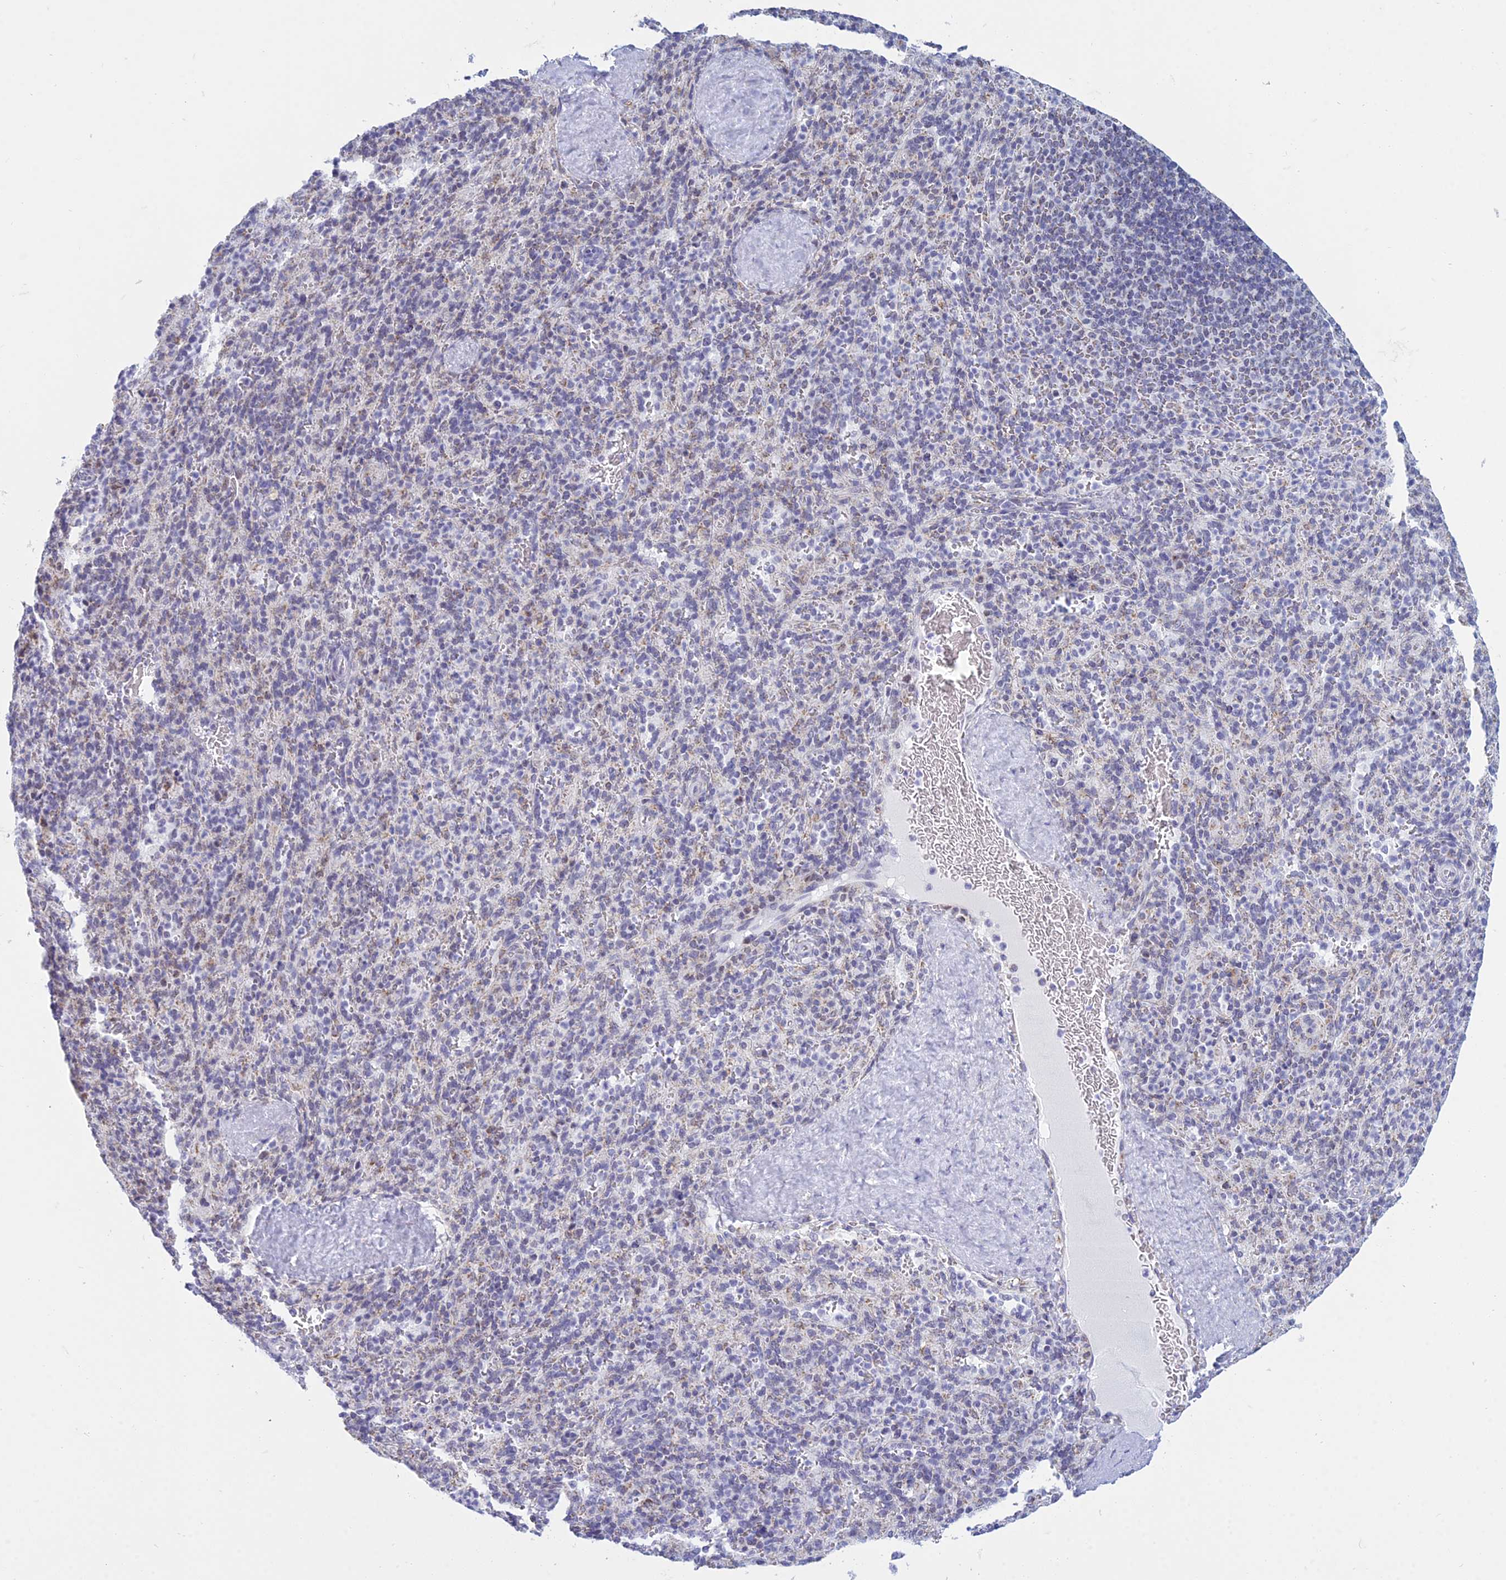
{"staining": {"intensity": "negative", "quantity": "none", "location": "none"}, "tissue": "spleen", "cell_type": "Cells in white pulp", "image_type": "normal", "snomed": [{"axis": "morphology", "description": "Normal tissue, NOS"}, {"axis": "topography", "description": "Spleen"}], "caption": "Micrograph shows no significant protein expression in cells in white pulp of normal spleen. Brightfield microscopy of immunohistochemistry (IHC) stained with DAB (3,3'-diaminobenzidine) (brown) and hematoxylin (blue), captured at high magnification.", "gene": "KLF14", "patient": {"sex": "male", "age": 36}}